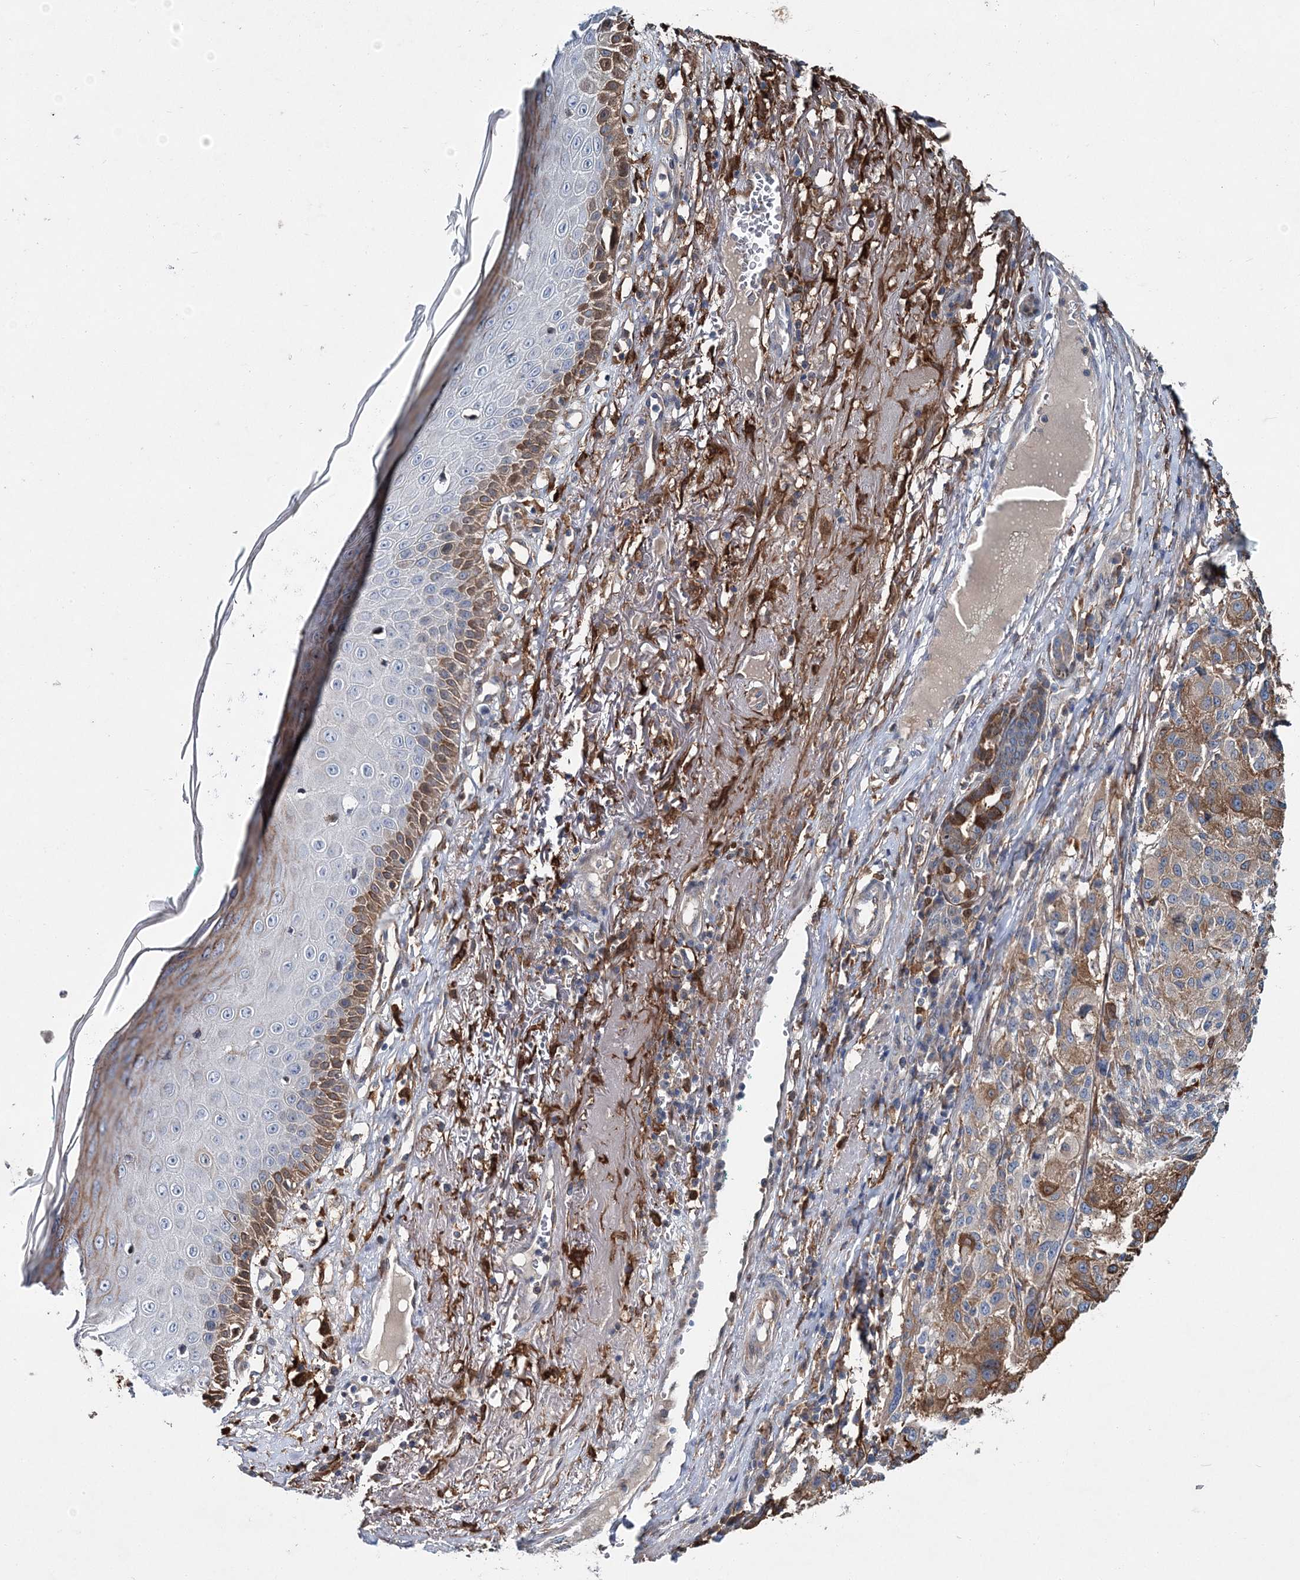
{"staining": {"intensity": "moderate", "quantity": "25%-75%", "location": "cytoplasmic/membranous"}, "tissue": "melanoma", "cell_type": "Tumor cells", "image_type": "cancer", "snomed": [{"axis": "morphology", "description": "Necrosis, NOS"}, {"axis": "morphology", "description": "Malignant melanoma, NOS"}, {"axis": "topography", "description": "Skin"}], "caption": "Immunohistochemistry (IHC) of human malignant melanoma exhibits medium levels of moderate cytoplasmic/membranous positivity in approximately 25%-75% of tumor cells.", "gene": "SPOPL", "patient": {"sex": "female", "age": 87}}